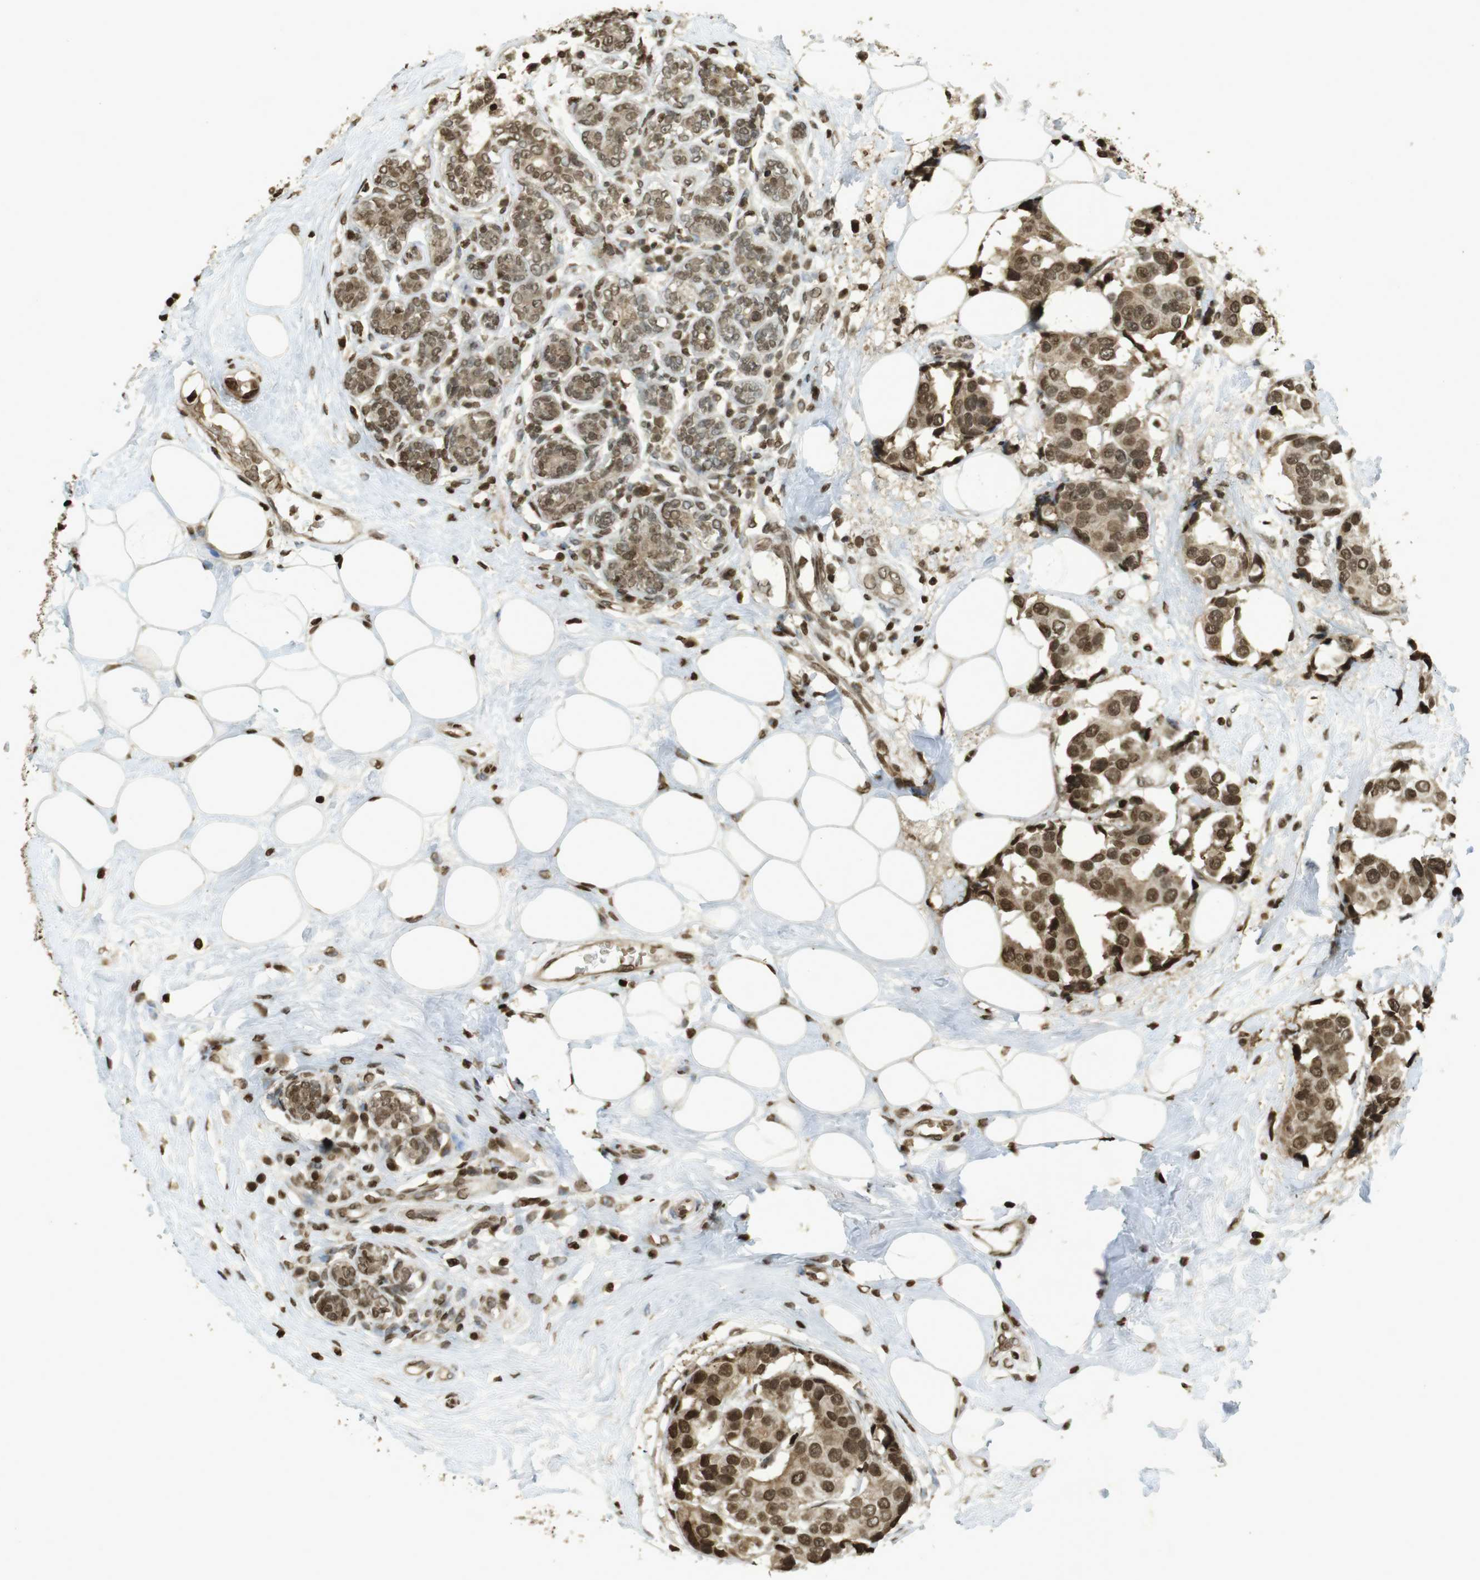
{"staining": {"intensity": "moderate", "quantity": ">75%", "location": "cytoplasmic/membranous,nuclear"}, "tissue": "breast cancer", "cell_type": "Tumor cells", "image_type": "cancer", "snomed": [{"axis": "morphology", "description": "Normal tissue, NOS"}, {"axis": "morphology", "description": "Duct carcinoma"}, {"axis": "topography", "description": "Breast"}], "caption": "Moderate cytoplasmic/membranous and nuclear protein staining is seen in approximately >75% of tumor cells in breast cancer (infiltrating ductal carcinoma). The staining is performed using DAB (3,3'-diaminobenzidine) brown chromogen to label protein expression. The nuclei are counter-stained blue using hematoxylin.", "gene": "ORC4", "patient": {"sex": "female", "age": 39}}